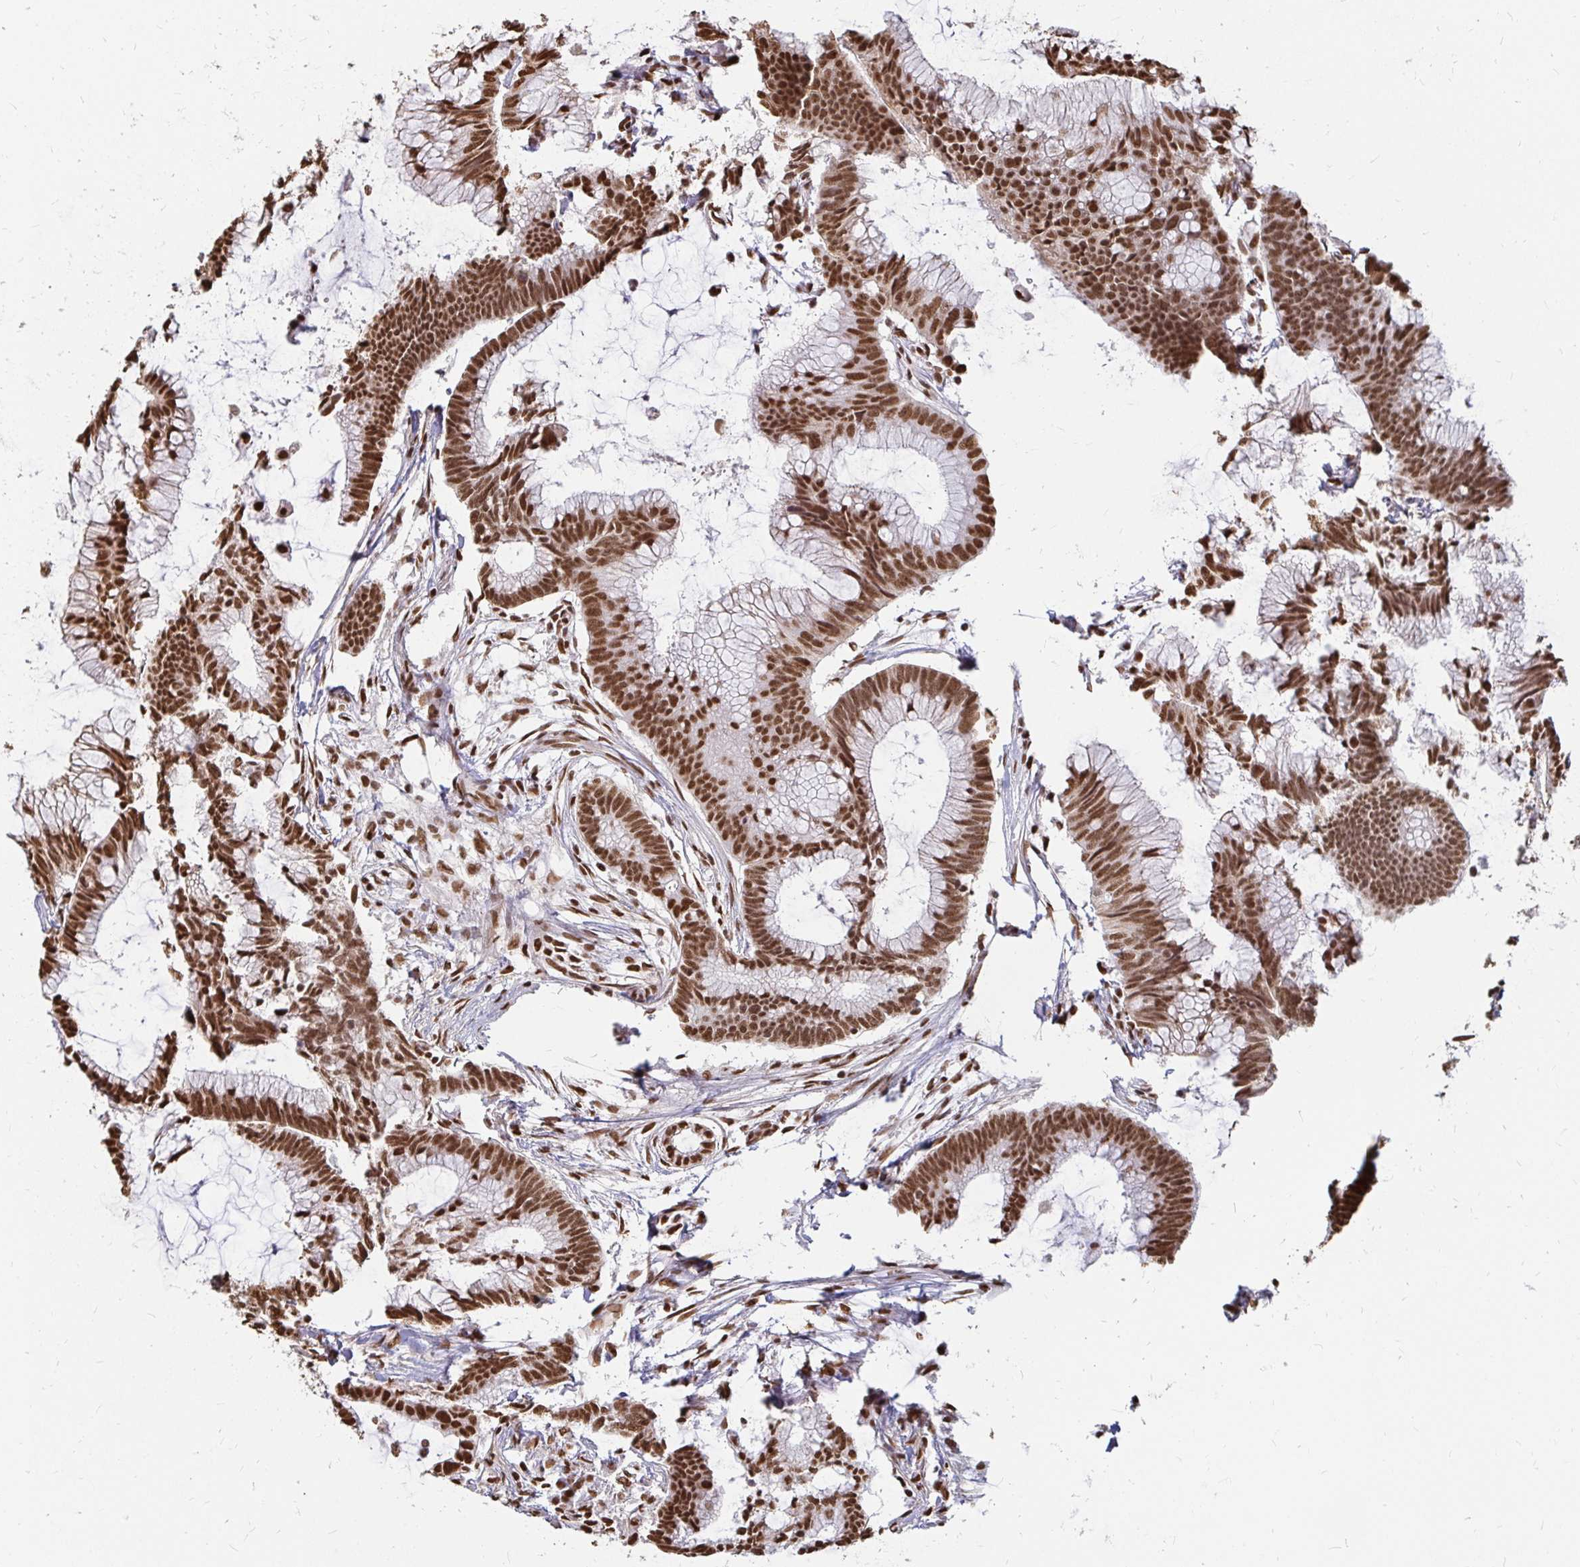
{"staining": {"intensity": "strong", "quantity": ">75%", "location": "nuclear"}, "tissue": "colorectal cancer", "cell_type": "Tumor cells", "image_type": "cancer", "snomed": [{"axis": "morphology", "description": "Adenocarcinoma, NOS"}, {"axis": "topography", "description": "Colon"}], "caption": "Human colorectal adenocarcinoma stained for a protein (brown) exhibits strong nuclear positive staining in about >75% of tumor cells.", "gene": "HNRNPU", "patient": {"sex": "female", "age": 78}}